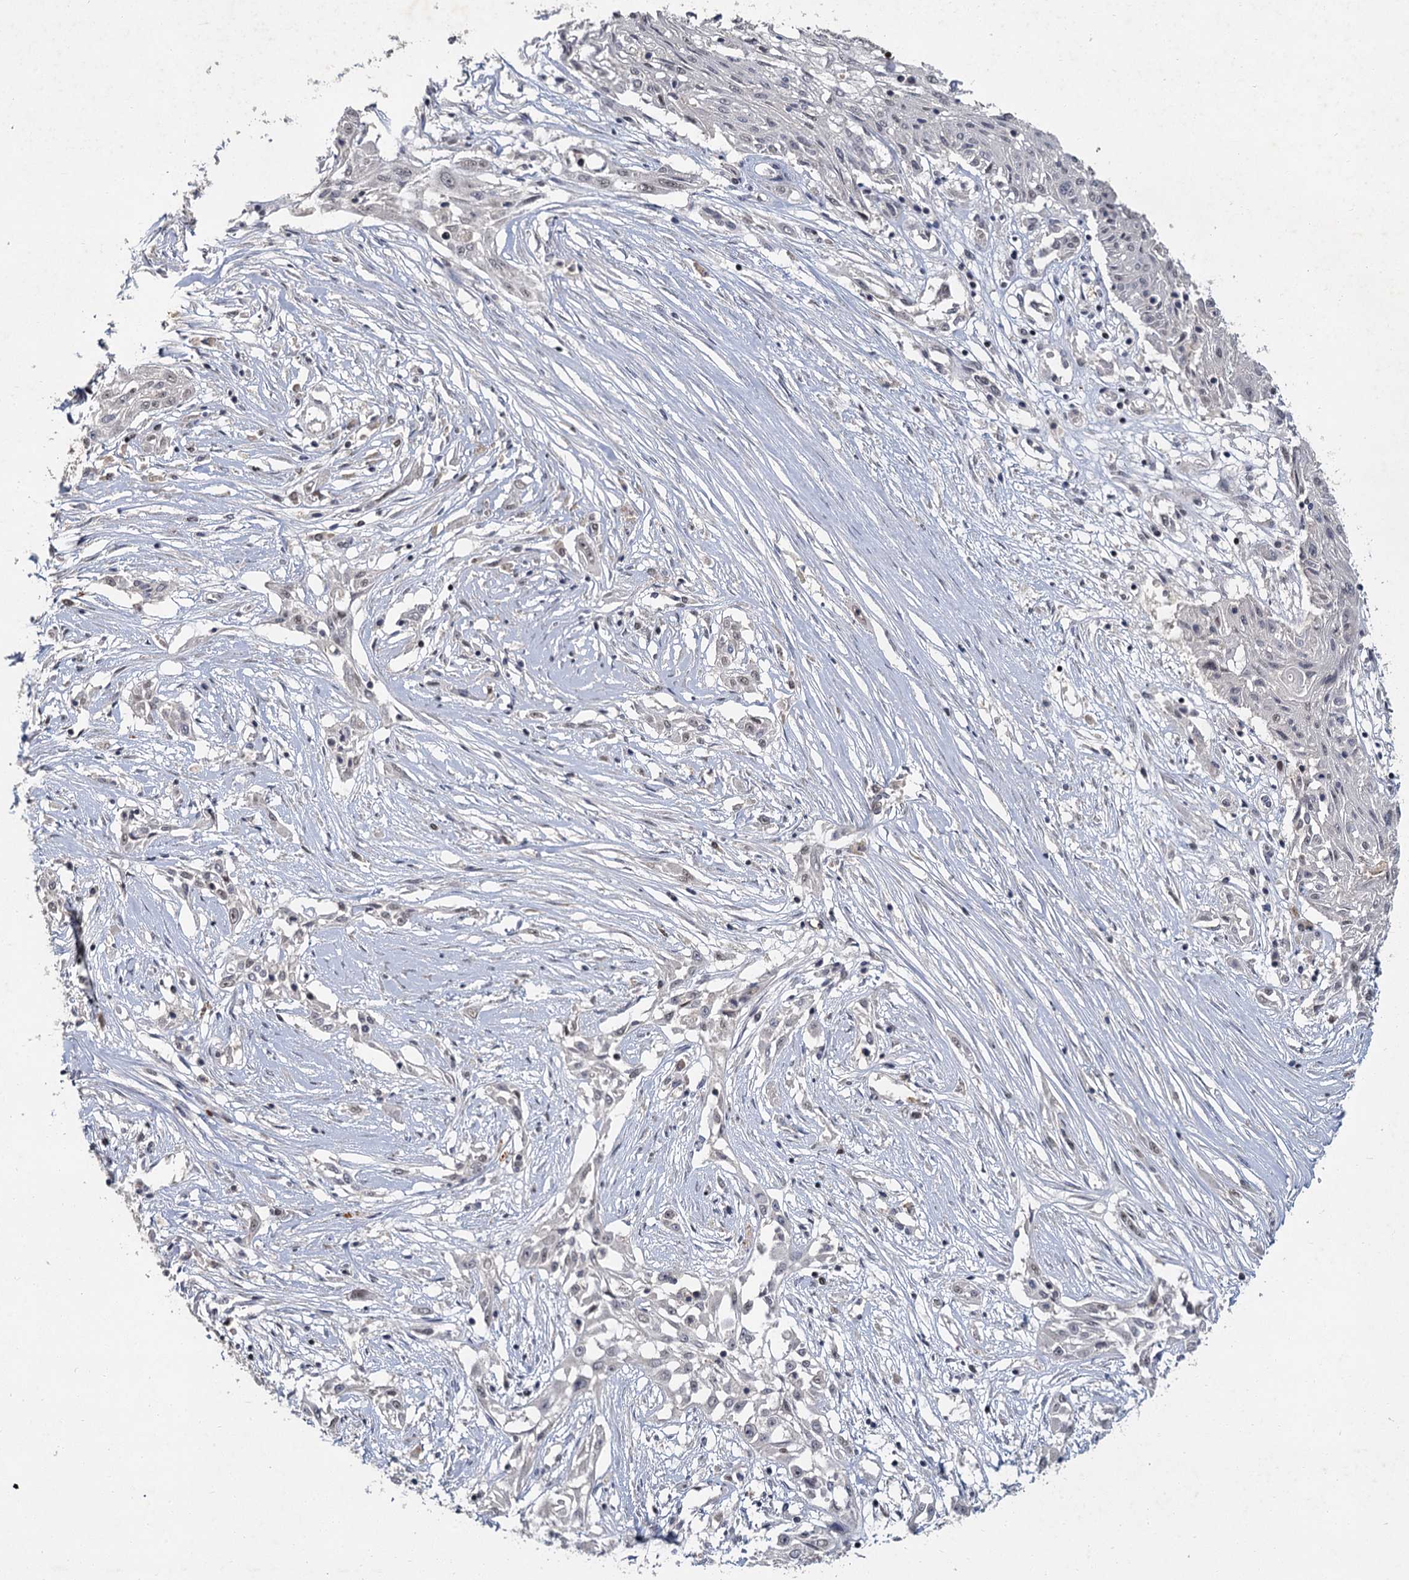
{"staining": {"intensity": "negative", "quantity": "none", "location": "none"}, "tissue": "skin cancer", "cell_type": "Tumor cells", "image_type": "cancer", "snomed": [{"axis": "morphology", "description": "Squamous cell carcinoma, NOS"}, {"axis": "morphology", "description": "Squamous cell carcinoma, metastatic, NOS"}, {"axis": "topography", "description": "Skin"}, {"axis": "topography", "description": "Lymph node"}], "caption": "An image of skin squamous cell carcinoma stained for a protein displays no brown staining in tumor cells. Brightfield microscopy of IHC stained with DAB (3,3'-diaminobenzidine) (brown) and hematoxylin (blue), captured at high magnification.", "gene": "MUCL1", "patient": {"sex": "male", "age": 75}}